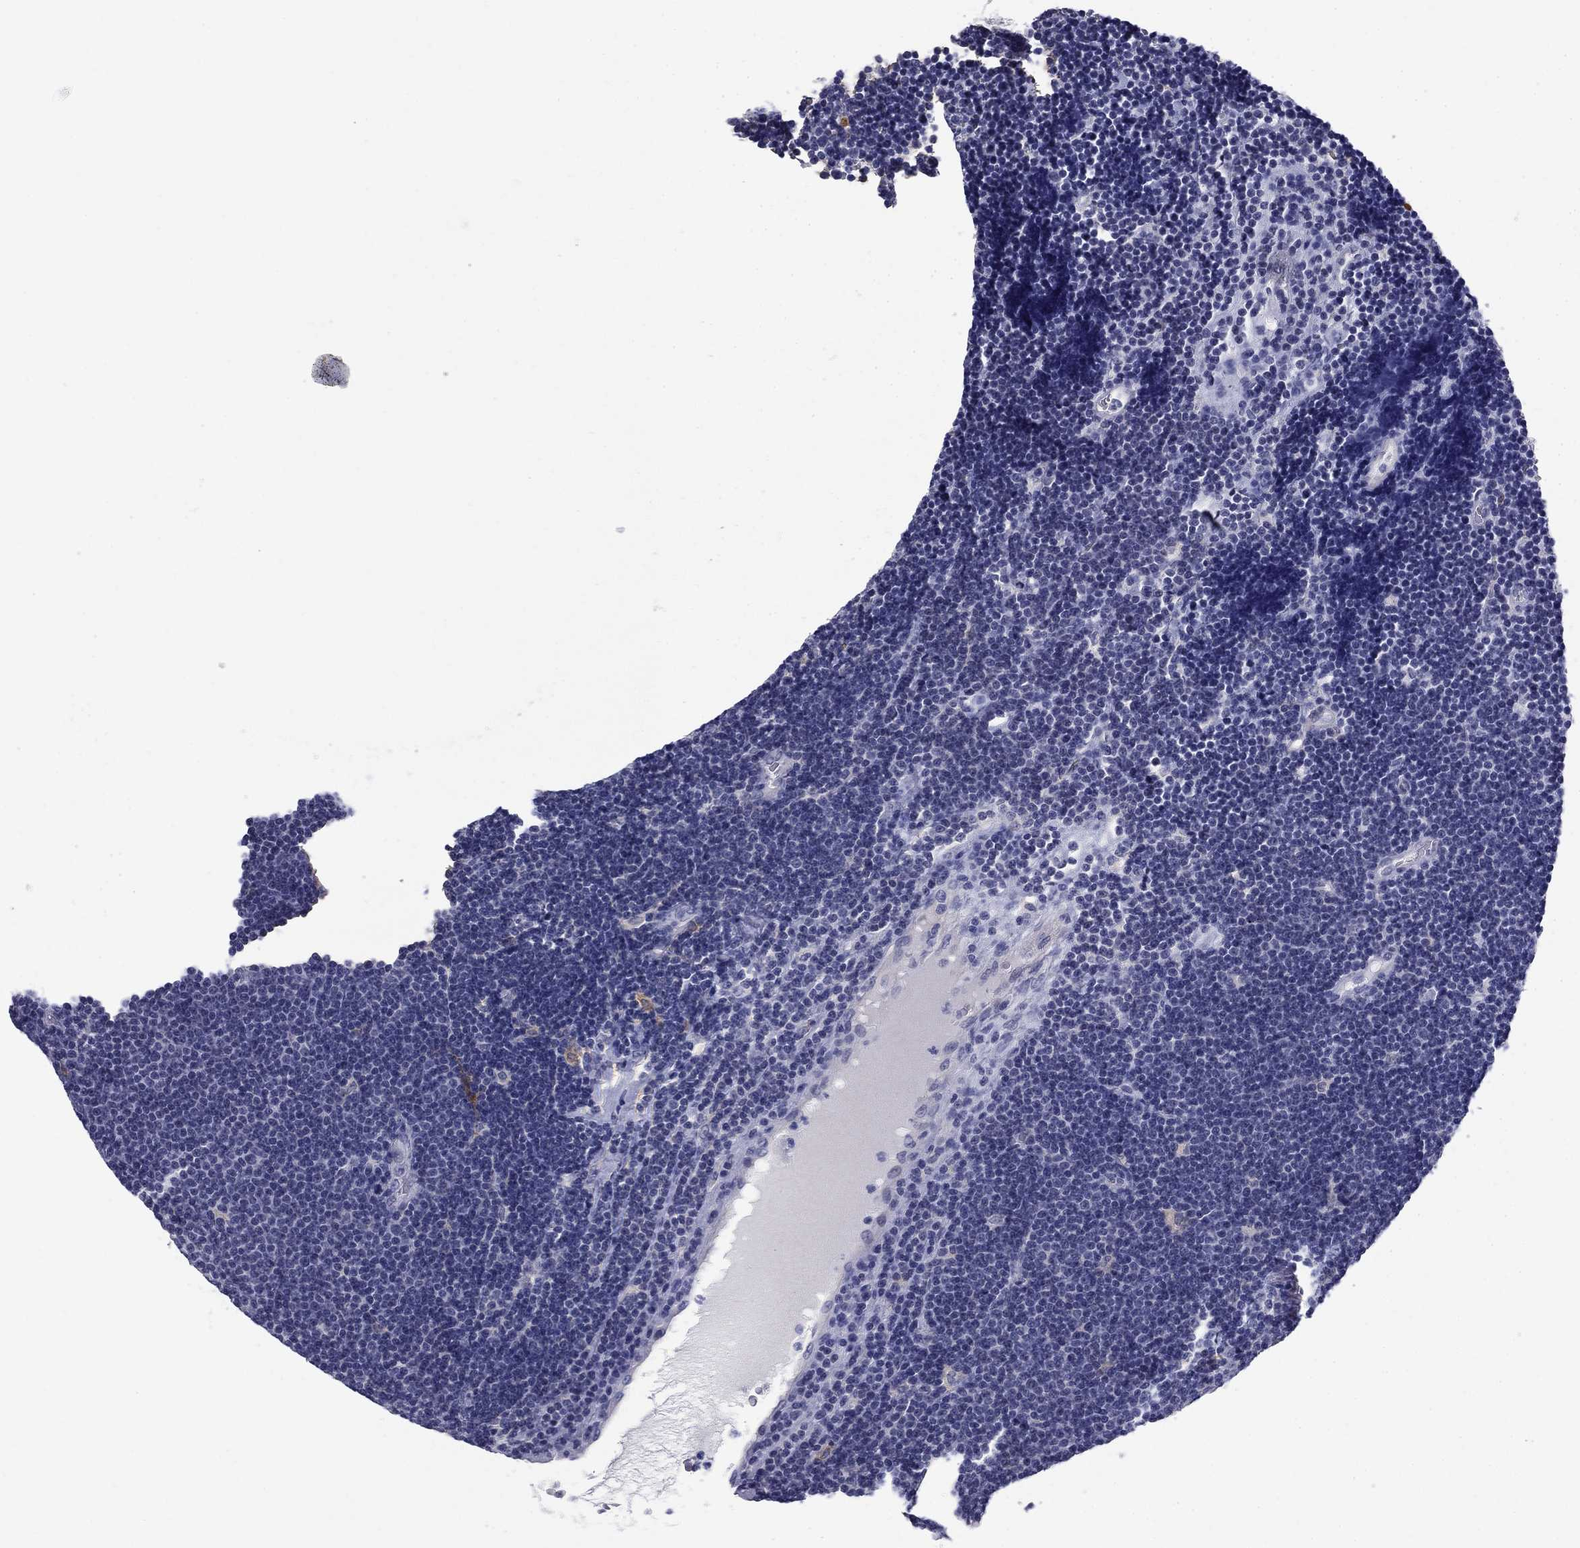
{"staining": {"intensity": "negative", "quantity": "none", "location": "none"}, "tissue": "lymphoma", "cell_type": "Tumor cells", "image_type": "cancer", "snomed": [{"axis": "morphology", "description": "Malignant lymphoma, non-Hodgkin's type, Low grade"}, {"axis": "topography", "description": "Brain"}], "caption": "Tumor cells show no significant staining in lymphoma.", "gene": "BCL2L14", "patient": {"sex": "female", "age": 66}}